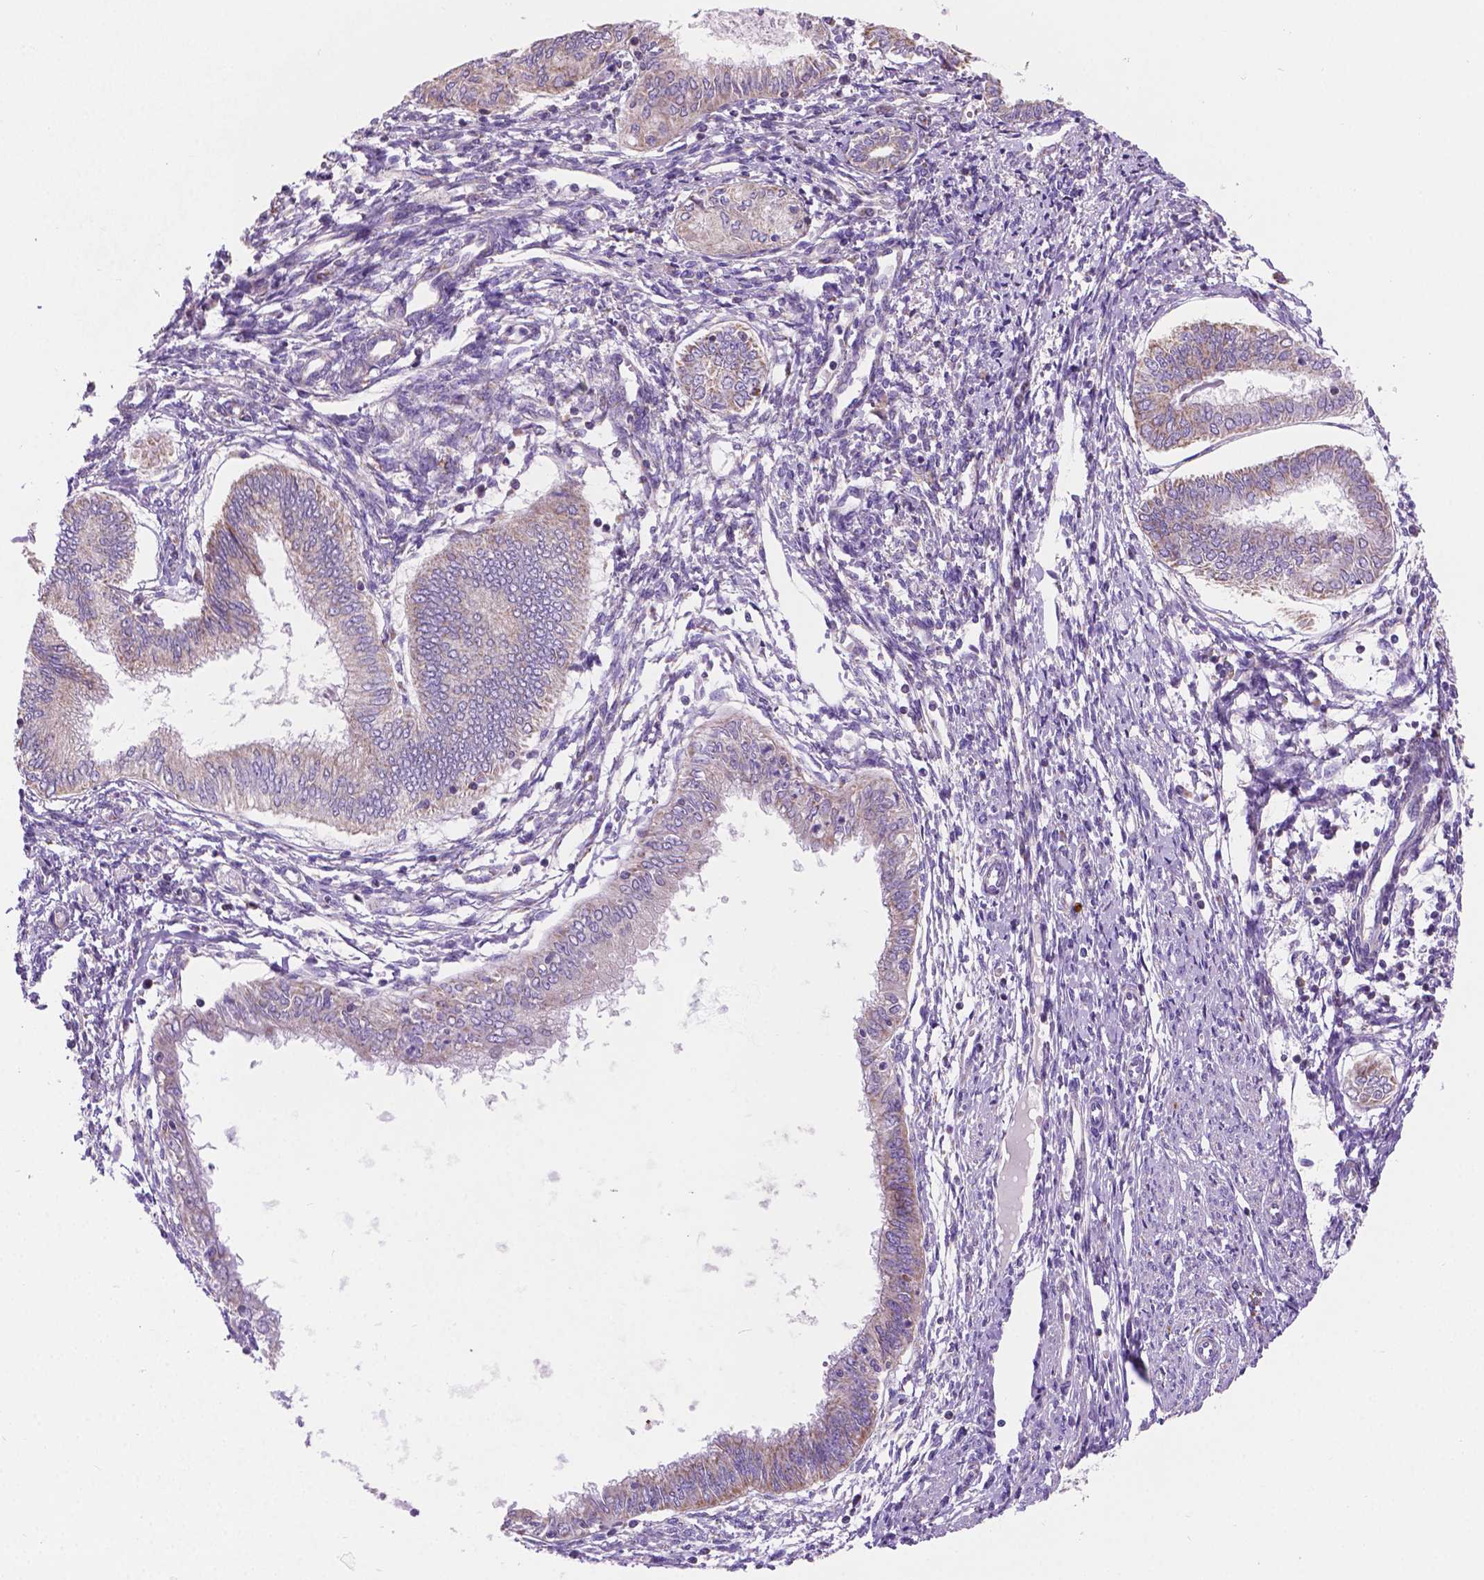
{"staining": {"intensity": "weak", "quantity": "<25%", "location": "cytoplasmic/membranous"}, "tissue": "endometrial cancer", "cell_type": "Tumor cells", "image_type": "cancer", "snomed": [{"axis": "morphology", "description": "Adenocarcinoma, NOS"}, {"axis": "topography", "description": "Endometrium"}], "caption": "An image of adenocarcinoma (endometrial) stained for a protein exhibits no brown staining in tumor cells.", "gene": "CSPG5", "patient": {"sex": "female", "age": 68}}